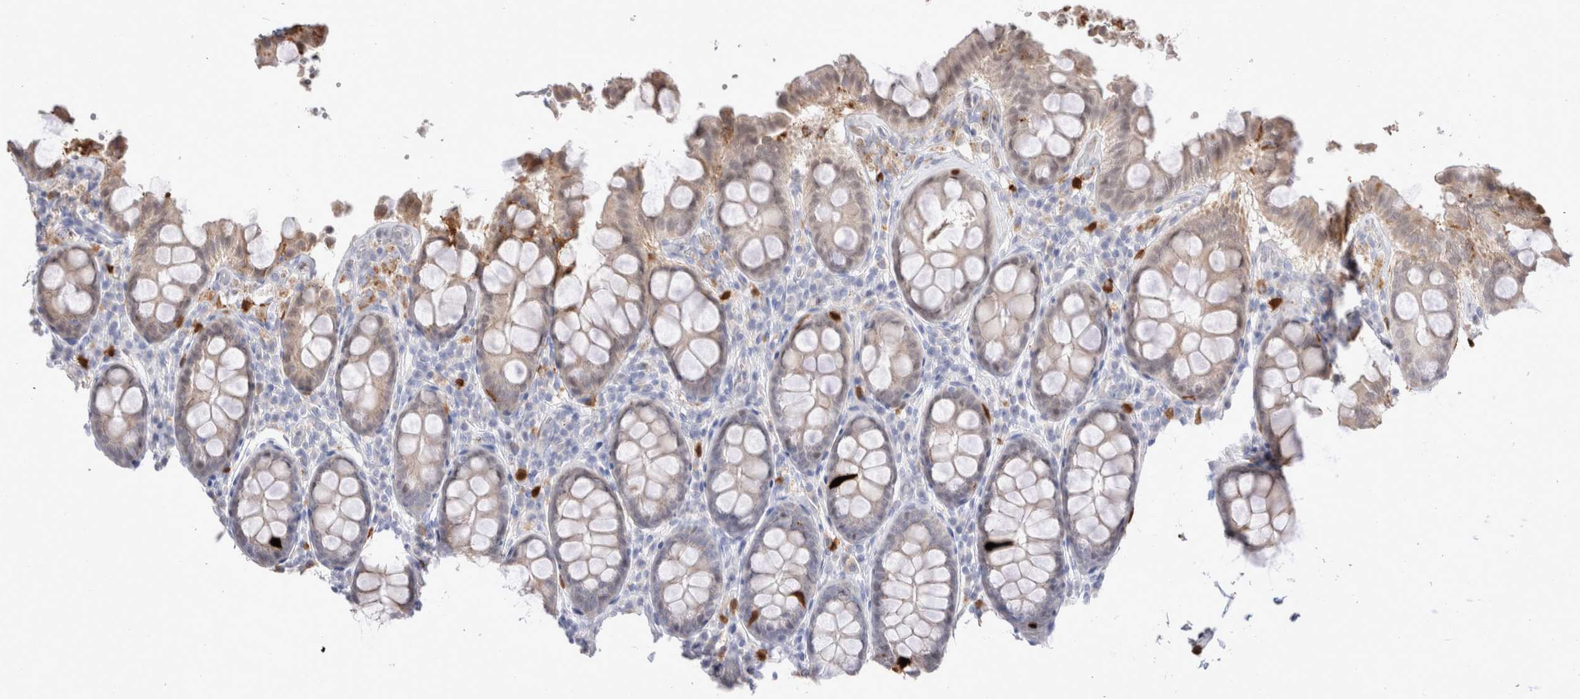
{"staining": {"intensity": "negative", "quantity": "none", "location": "none"}, "tissue": "colon", "cell_type": "Endothelial cells", "image_type": "normal", "snomed": [{"axis": "morphology", "description": "Normal tissue, NOS"}, {"axis": "topography", "description": "Colon"}, {"axis": "topography", "description": "Peripheral nerve tissue"}], "caption": "Immunohistochemical staining of unremarkable human colon demonstrates no significant positivity in endothelial cells. (IHC, brightfield microscopy, high magnification).", "gene": "HPGDS", "patient": {"sex": "female", "age": 61}}